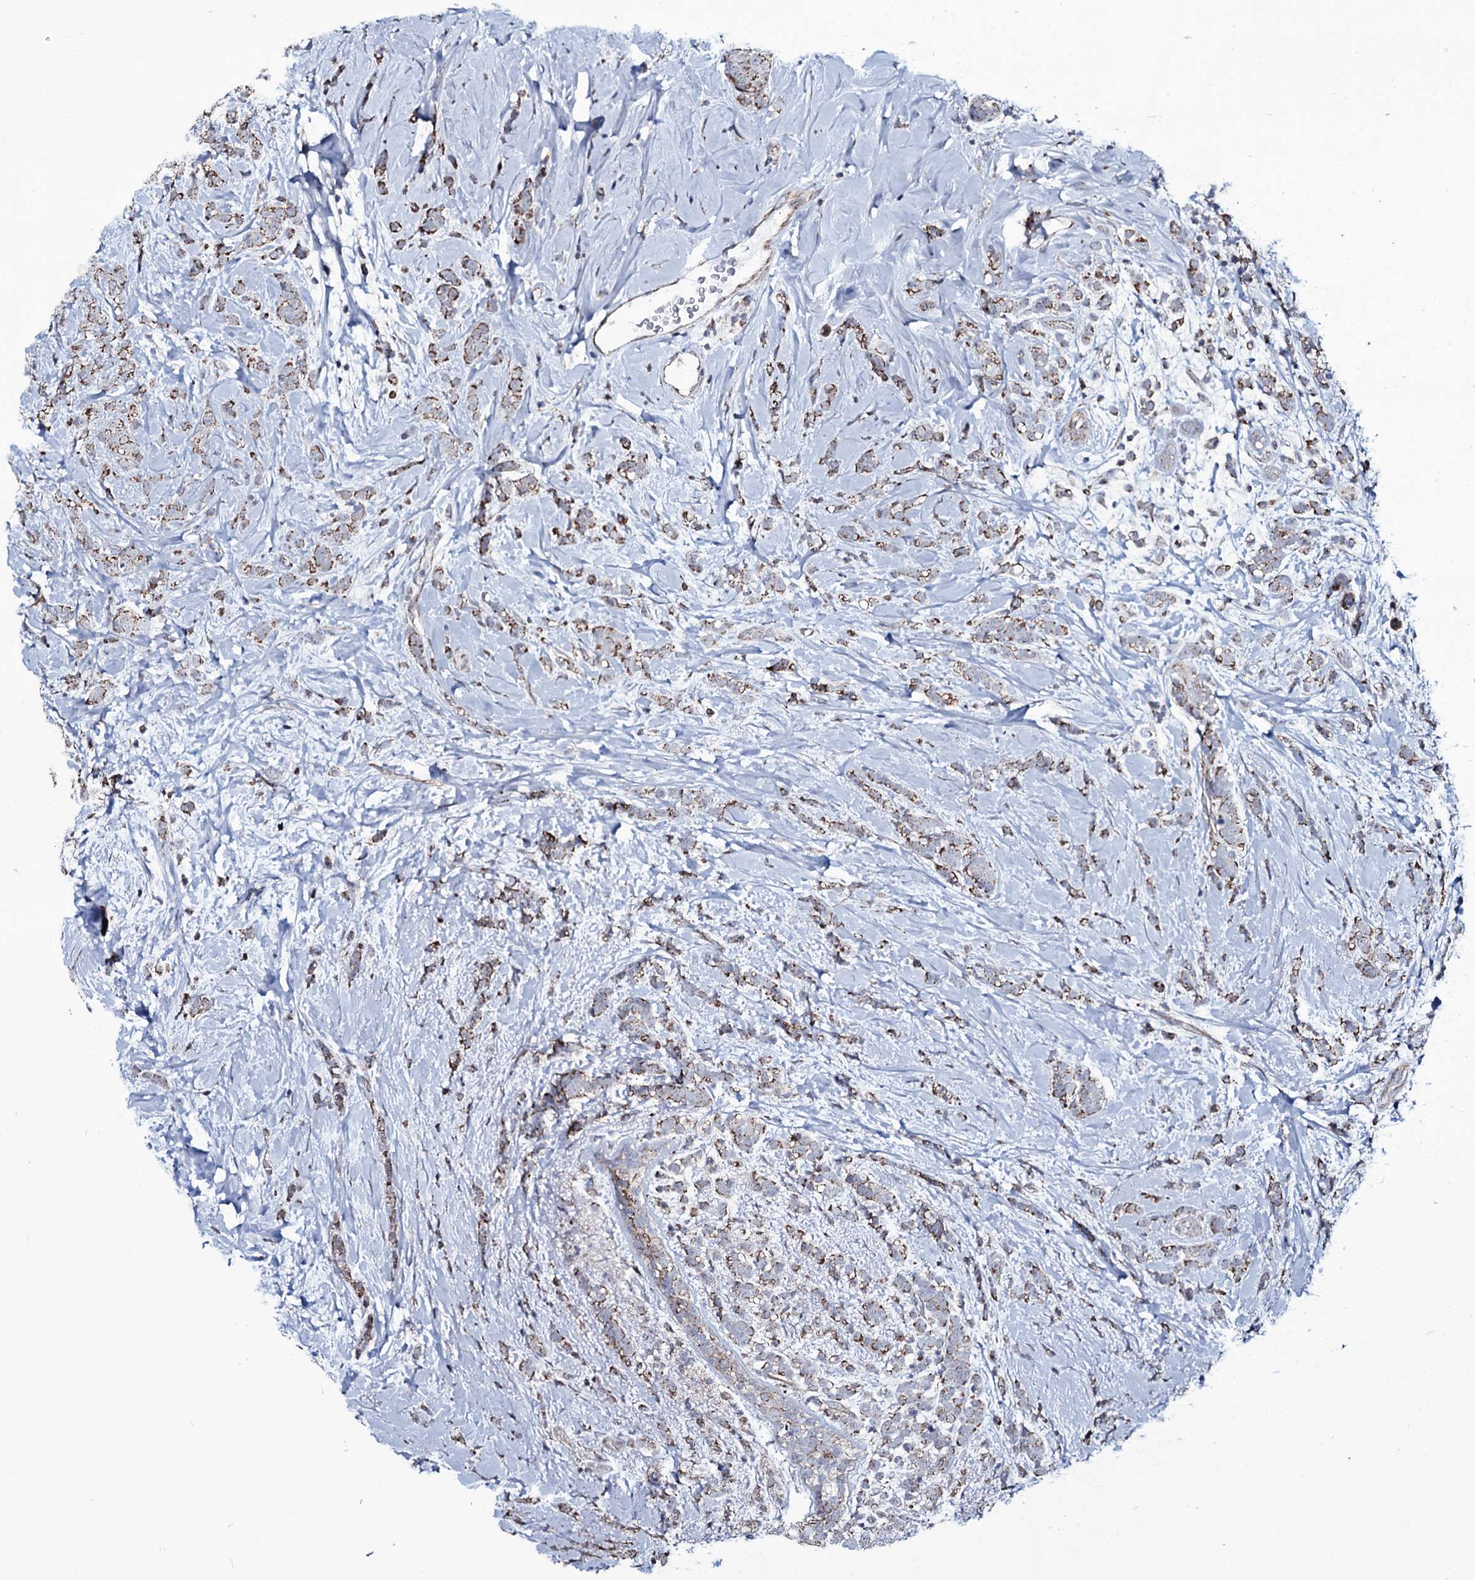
{"staining": {"intensity": "moderate", "quantity": ">75%", "location": "cytoplasmic/membranous"}, "tissue": "breast cancer", "cell_type": "Tumor cells", "image_type": "cancer", "snomed": [{"axis": "morphology", "description": "Lobular carcinoma"}, {"axis": "topography", "description": "Breast"}], "caption": "A brown stain highlights moderate cytoplasmic/membranous staining of a protein in human breast lobular carcinoma tumor cells.", "gene": "WIPF3", "patient": {"sex": "female", "age": 58}}